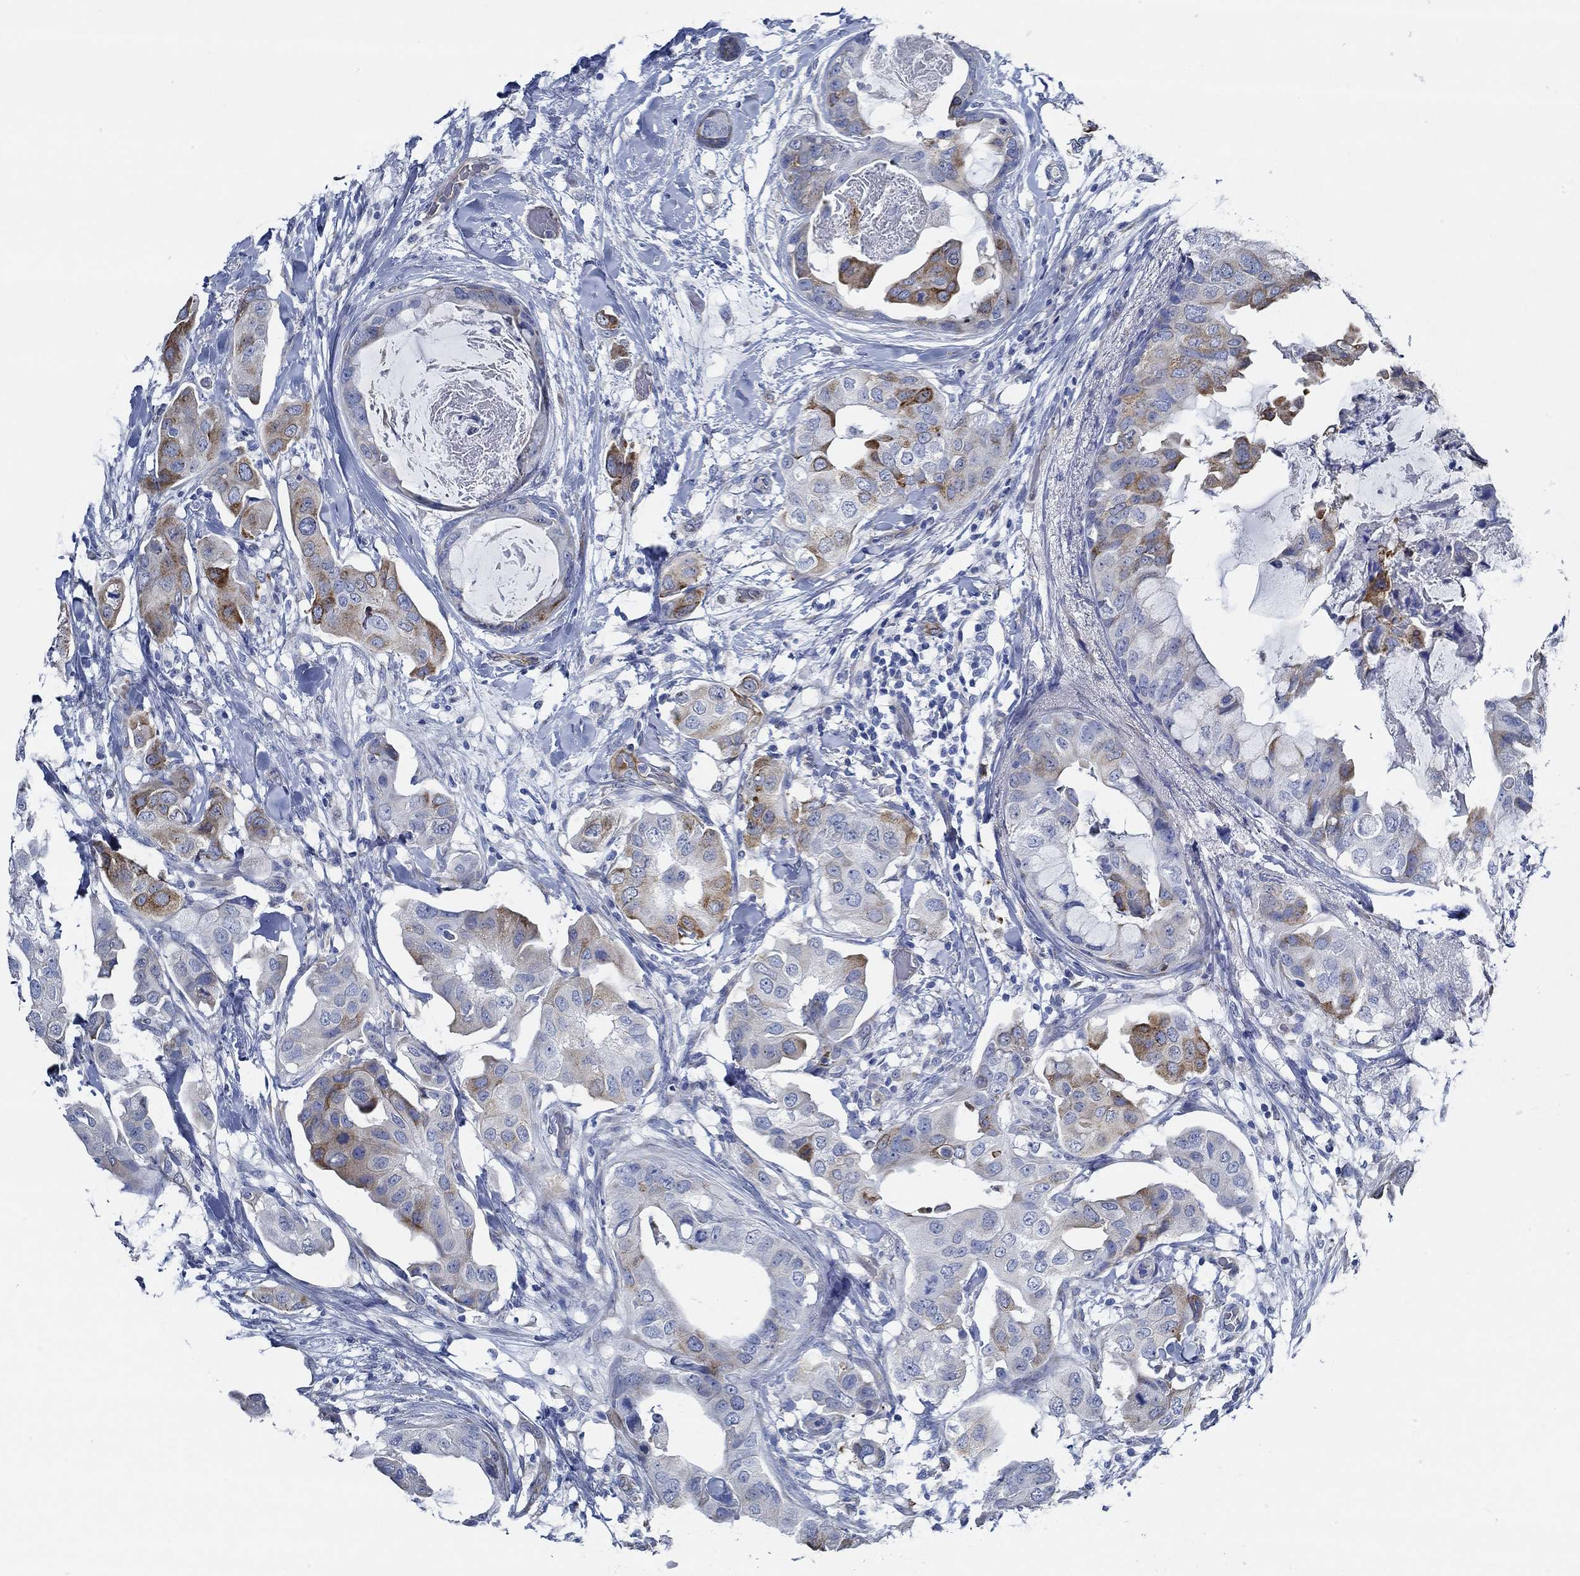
{"staining": {"intensity": "strong", "quantity": "<25%", "location": "cytoplasmic/membranous"}, "tissue": "breast cancer", "cell_type": "Tumor cells", "image_type": "cancer", "snomed": [{"axis": "morphology", "description": "Normal tissue, NOS"}, {"axis": "morphology", "description": "Duct carcinoma"}, {"axis": "topography", "description": "Breast"}], "caption": "Breast cancer stained with a brown dye exhibits strong cytoplasmic/membranous positive expression in approximately <25% of tumor cells.", "gene": "HECW2", "patient": {"sex": "female", "age": 40}}